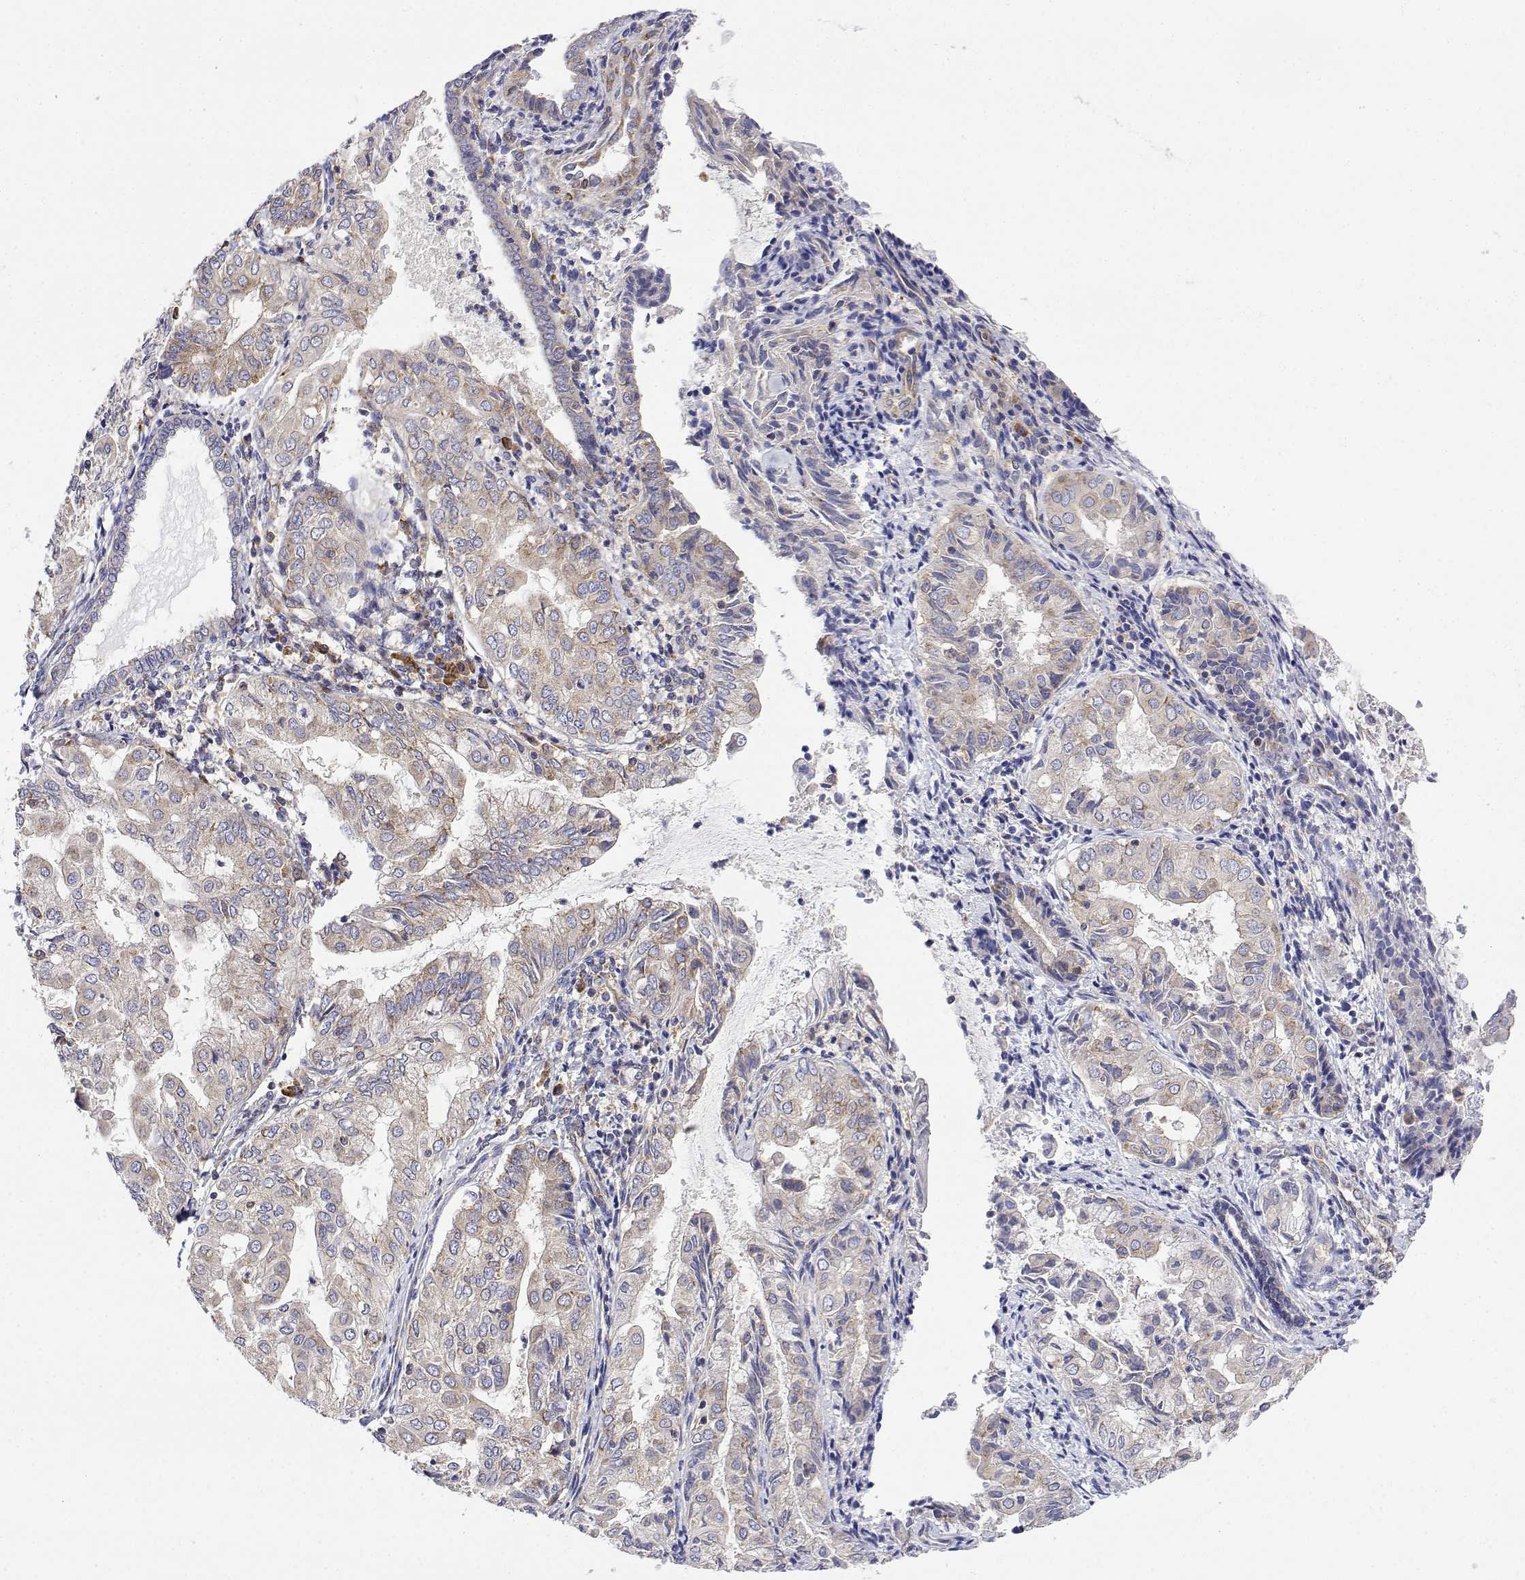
{"staining": {"intensity": "weak", "quantity": "<25%", "location": "cytoplasmic/membranous"}, "tissue": "endometrial cancer", "cell_type": "Tumor cells", "image_type": "cancer", "snomed": [{"axis": "morphology", "description": "Adenocarcinoma, NOS"}, {"axis": "topography", "description": "Endometrium"}], "caption": "A high-resolution micrograph shows immunohistochemistry (IHC) staining of endometrial adenocarcinoma, which exhibits no significant expression in tumor cells. (Immunohistochemistry (ihc), brightfield microscopy, high magnification).", "gene": "EEF1G", "patient": {"sex": "female", "age": 68}}